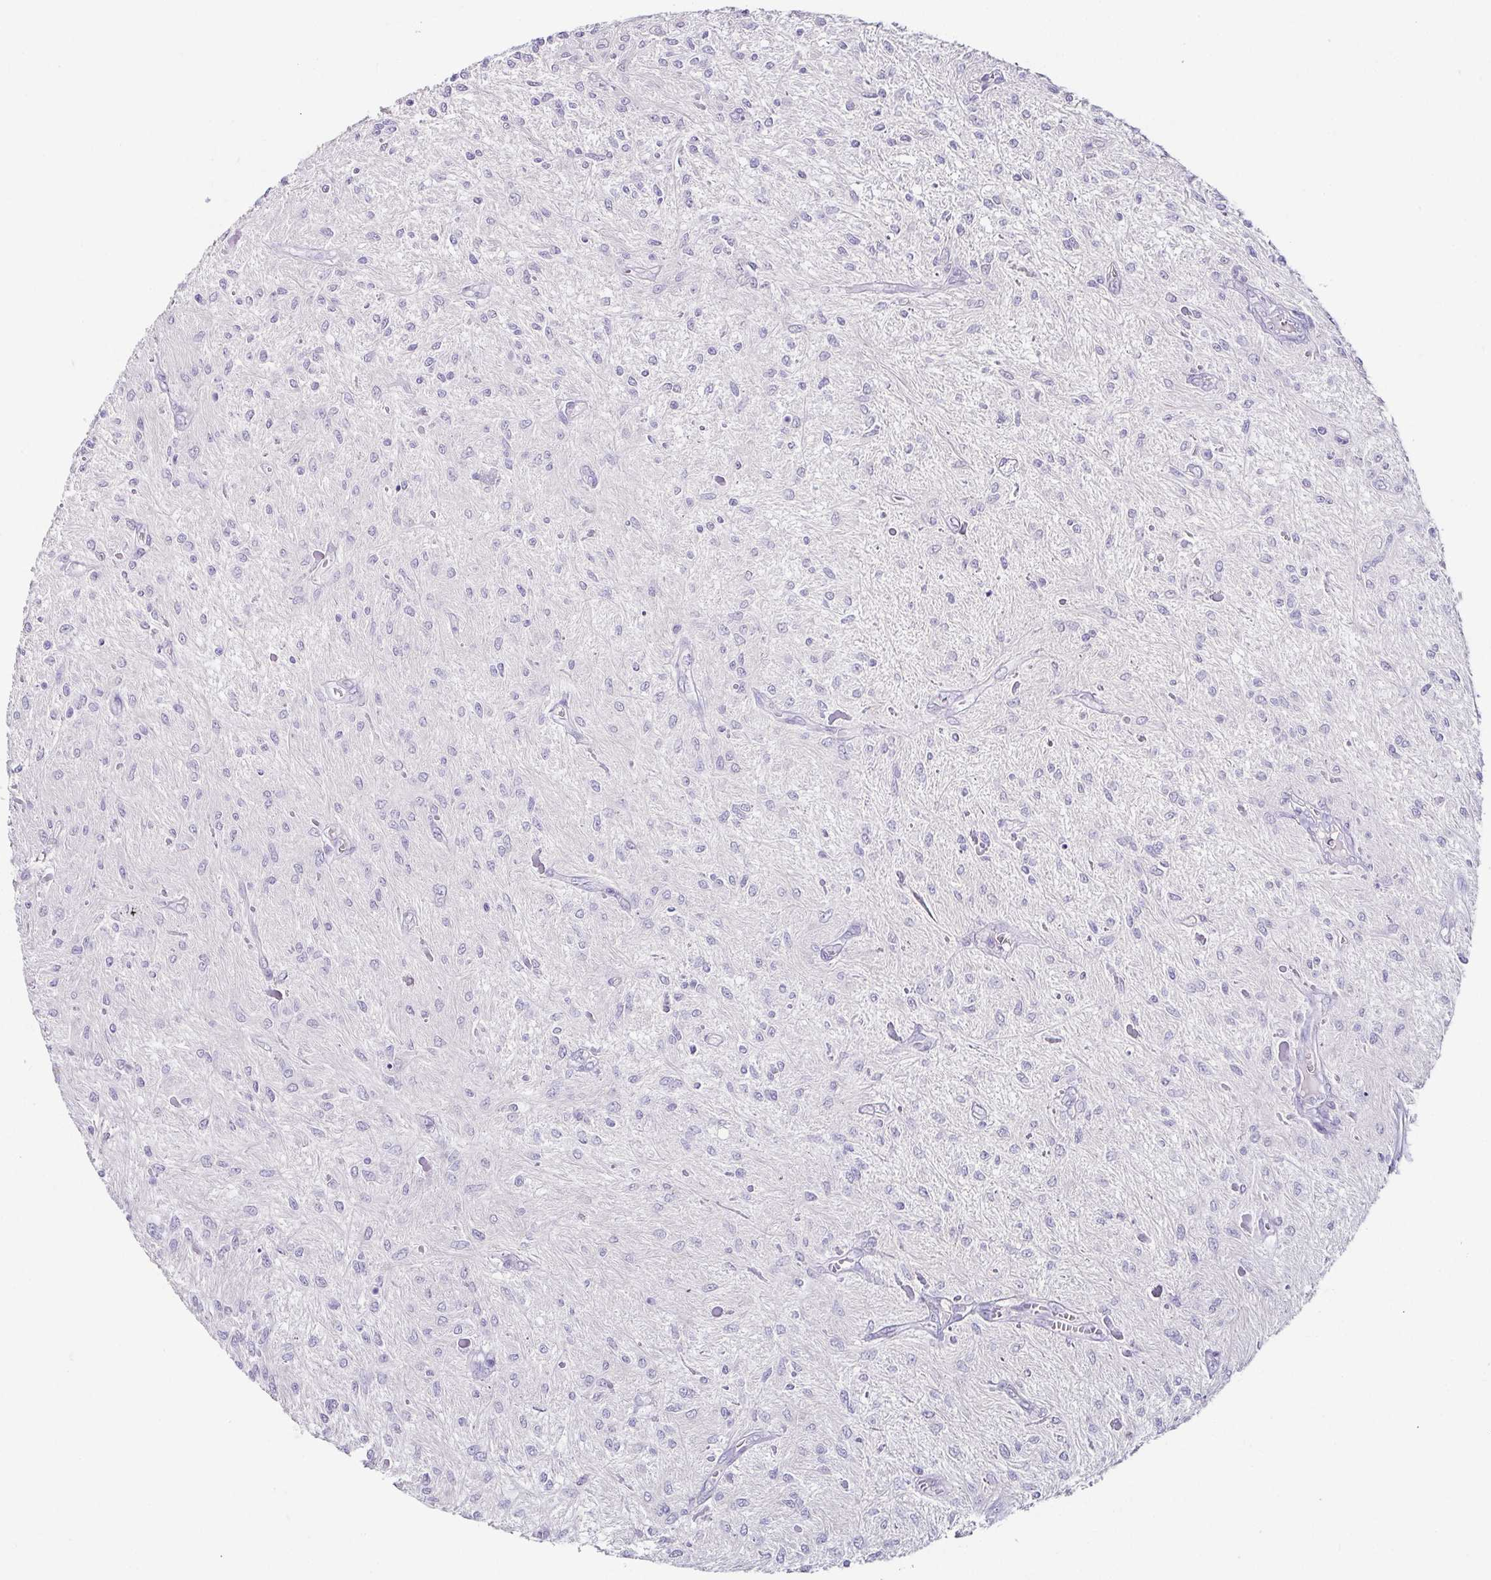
{"staining": {"intensity": "negative", "quantity": "none", "location": "none"}, "tissue": "glioma", "cell_type": "Tumor cells", "image_type": "cancer", "snomed": [{"axis": "morphology", "description": "Glioma, malignant, Low grade"}, {"axis": "topography", "description": "Cerebellum"}], "caption": "High power microscopy micrograph of an immunohistochemistry micrograph of glioma, revealing no significant expression in tumor cells.", "gene": "TP73", "patient": {"sex": "female", "age": 14}}